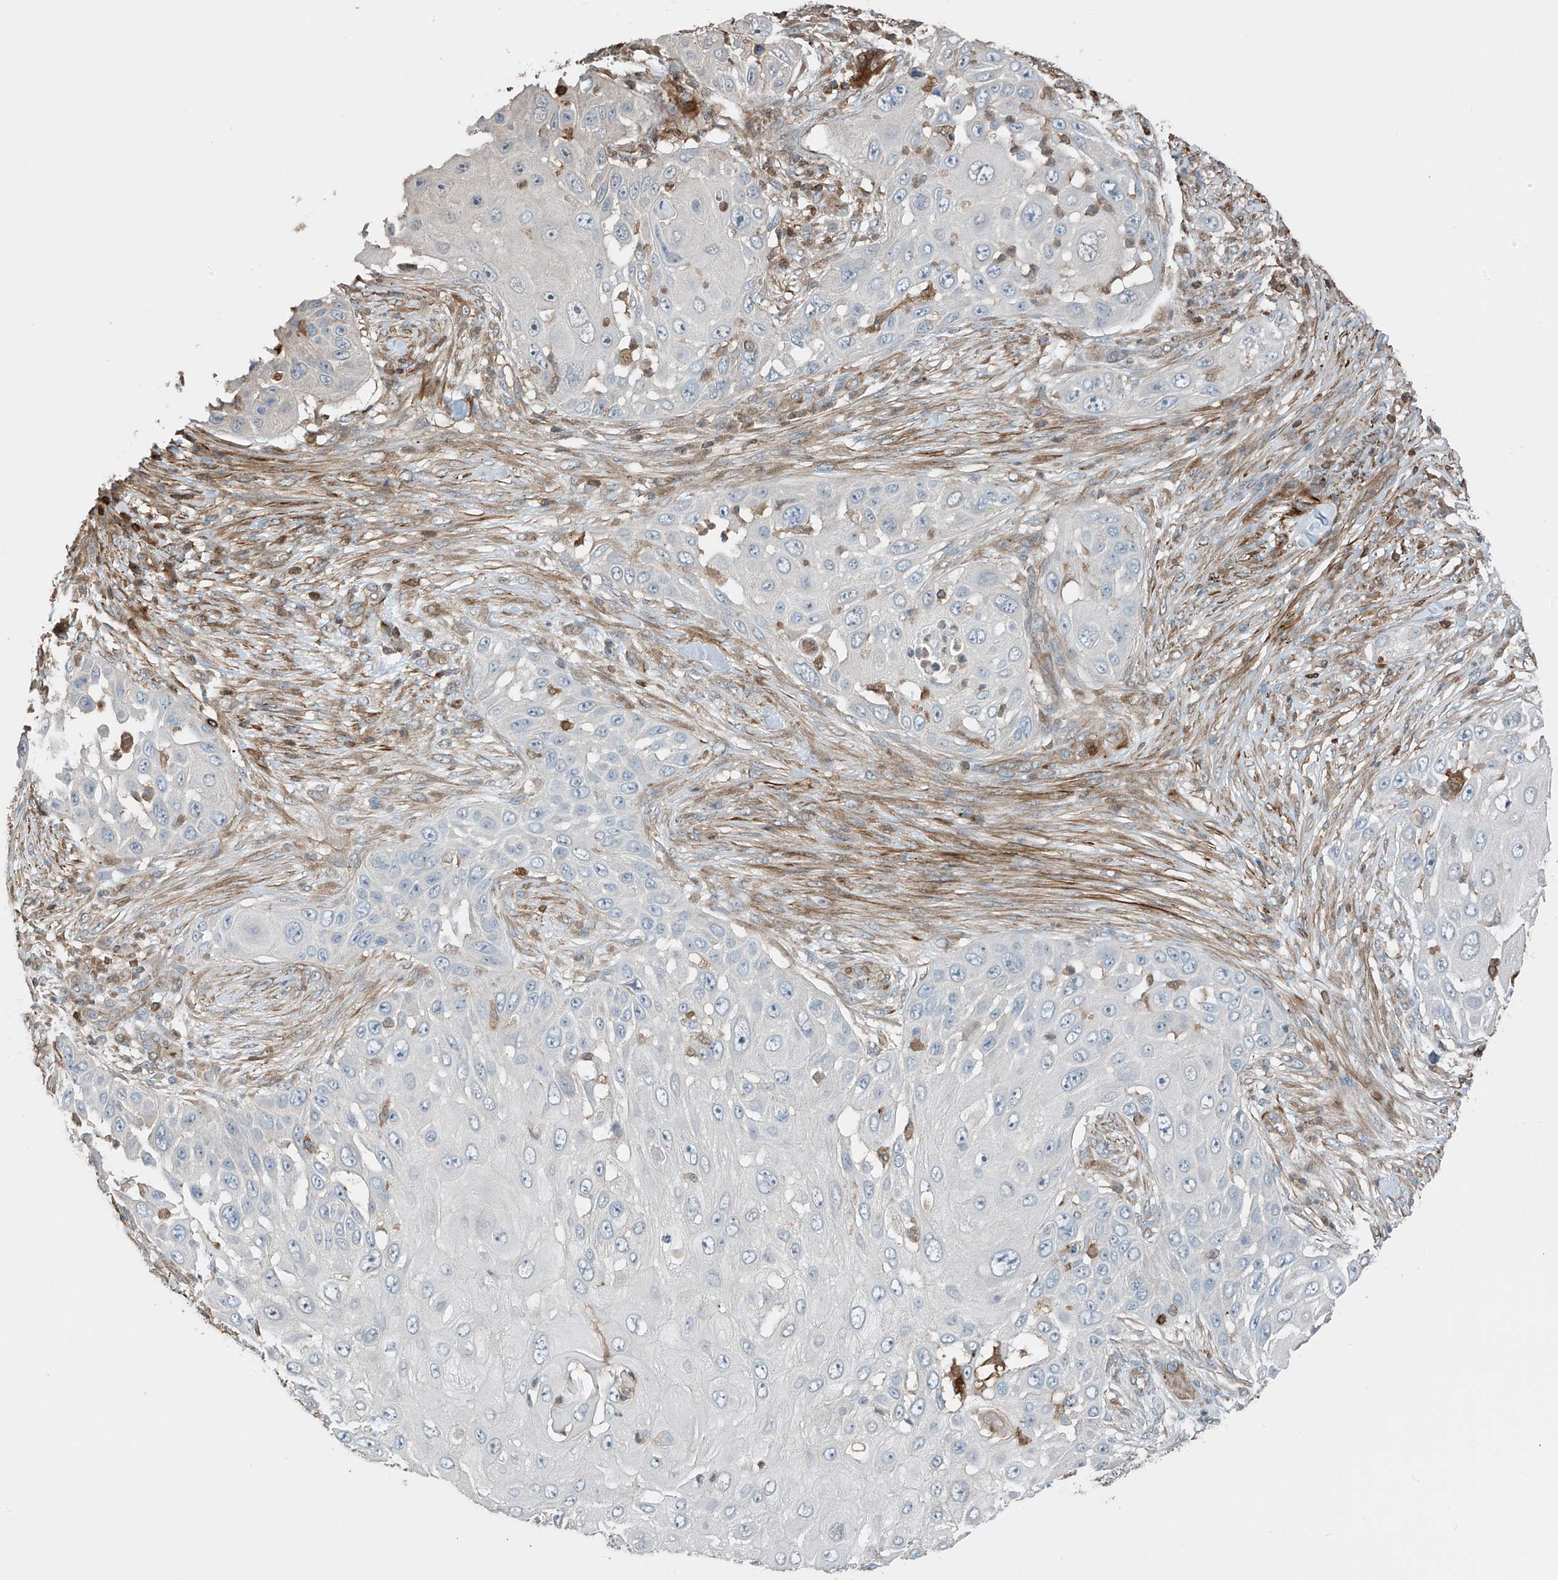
{"staining": {"intensity": "negative", "quantity": "none", "location": "none"}, "tissue": "skin cancer", "cell_type": "Tumor cells", "image_type": "cancer", "snomed": [{"axis": "morphology", "description": "Squamous cell carcinoma, NOS"}, {"axis": "topography", "description": "Skin"}], "caption": "Immunohistochemical staining of human skin squamous cell carcinoma reveals no significant positivity in tumor cells.", "gene": "SH3BGRL3", "patient": {"sex": "female", "age": 44}}